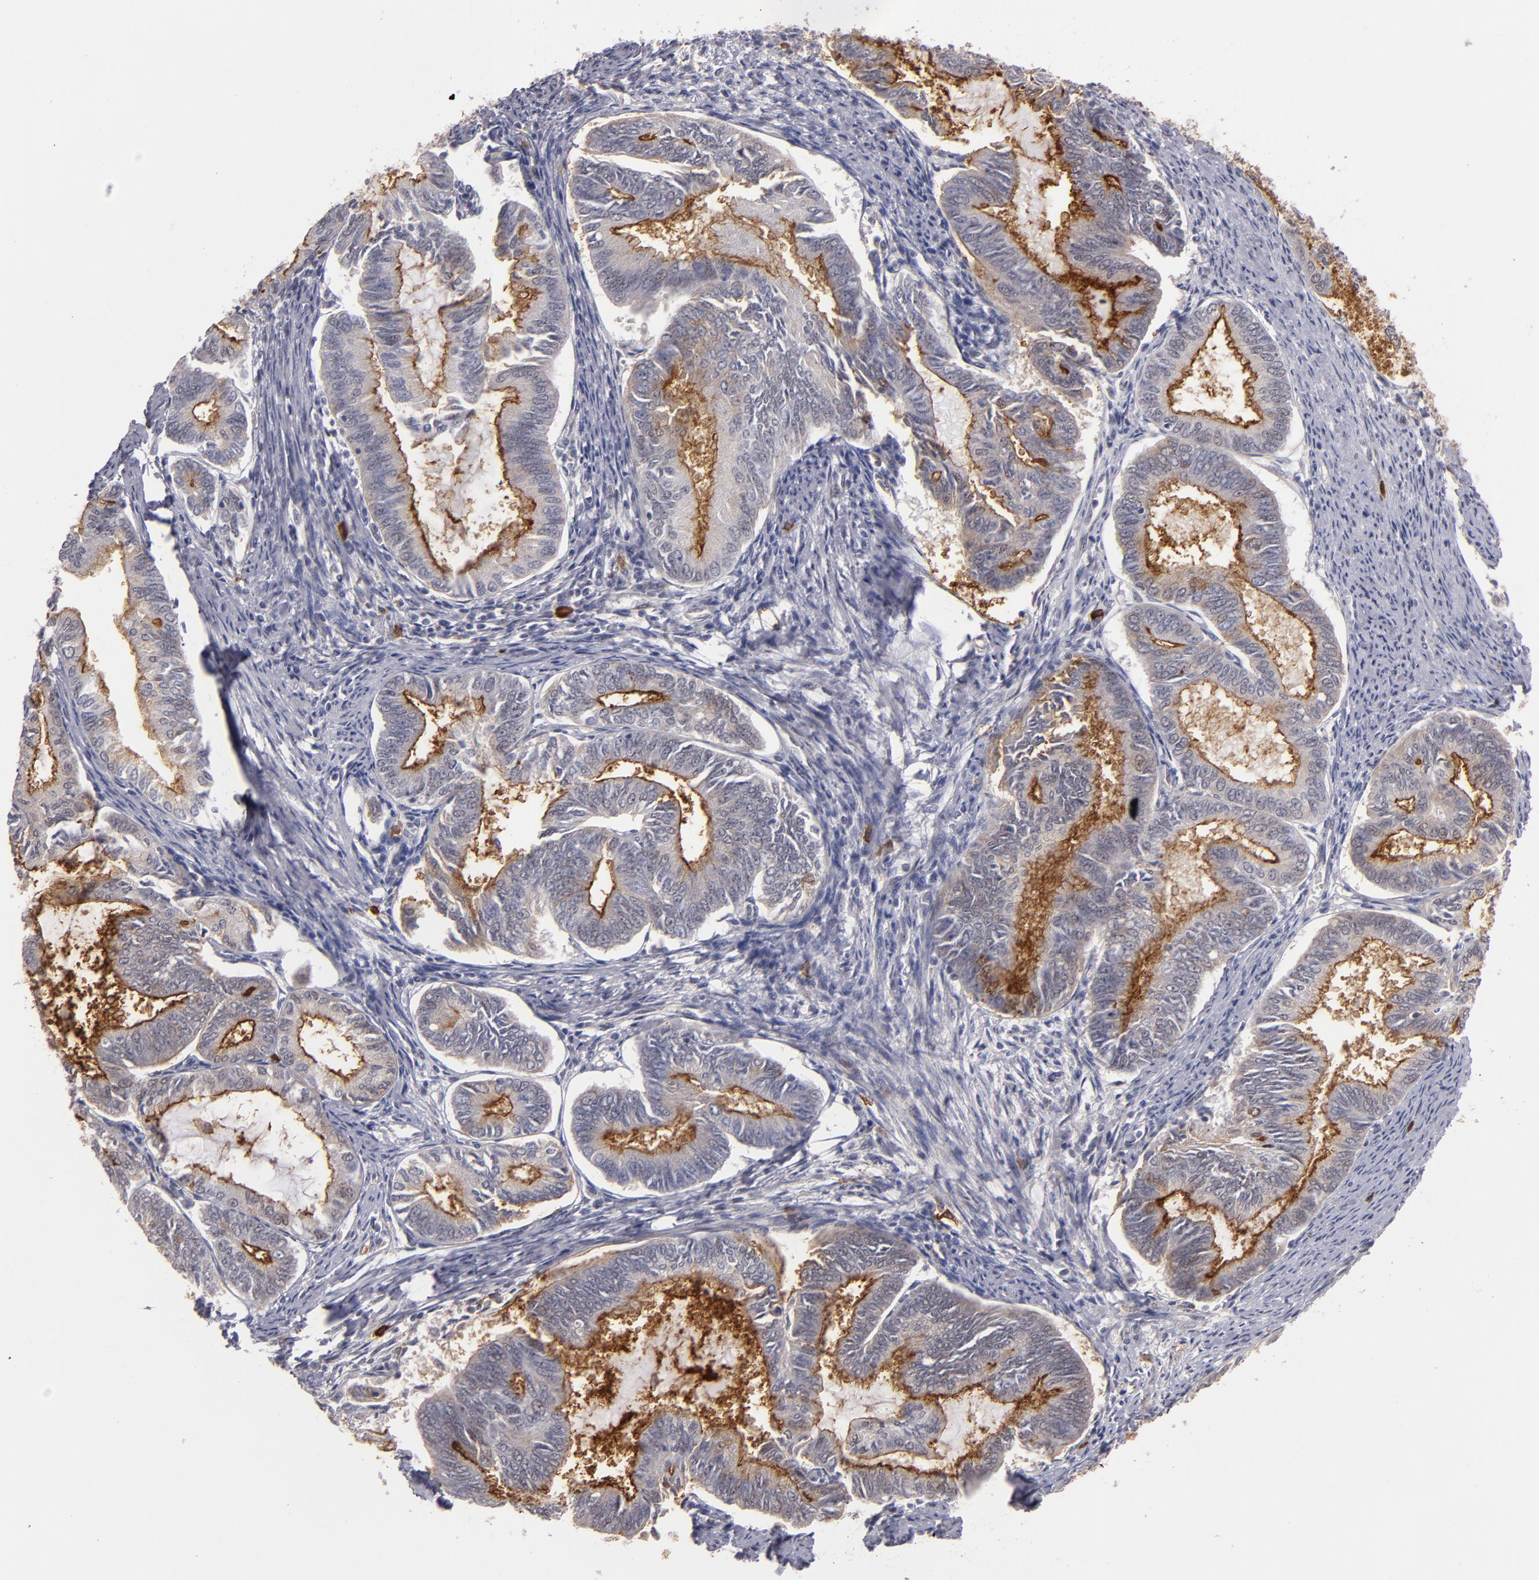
{"staining": {"intensity": "moderate", "quantity": ">75%", "location": "cytoplasmic/membranous"}, "tissue": "endometrial cancer", "cell_type": "Tumor cells", "image_type": "cancer", "snomed": [{"axis": "morphology", "description": "Adenocarcinoma, NOS"}, {"axis": "topography", "description": "Endometrium"}], "caption": "Moderate cytoplasmic/membranous protein positivity is appreciated in approximately >75% of tumor cells in adenocarcinoma (endometrial).", "gene": "STX3", "patient": {"sex": "female", "age": 86}}